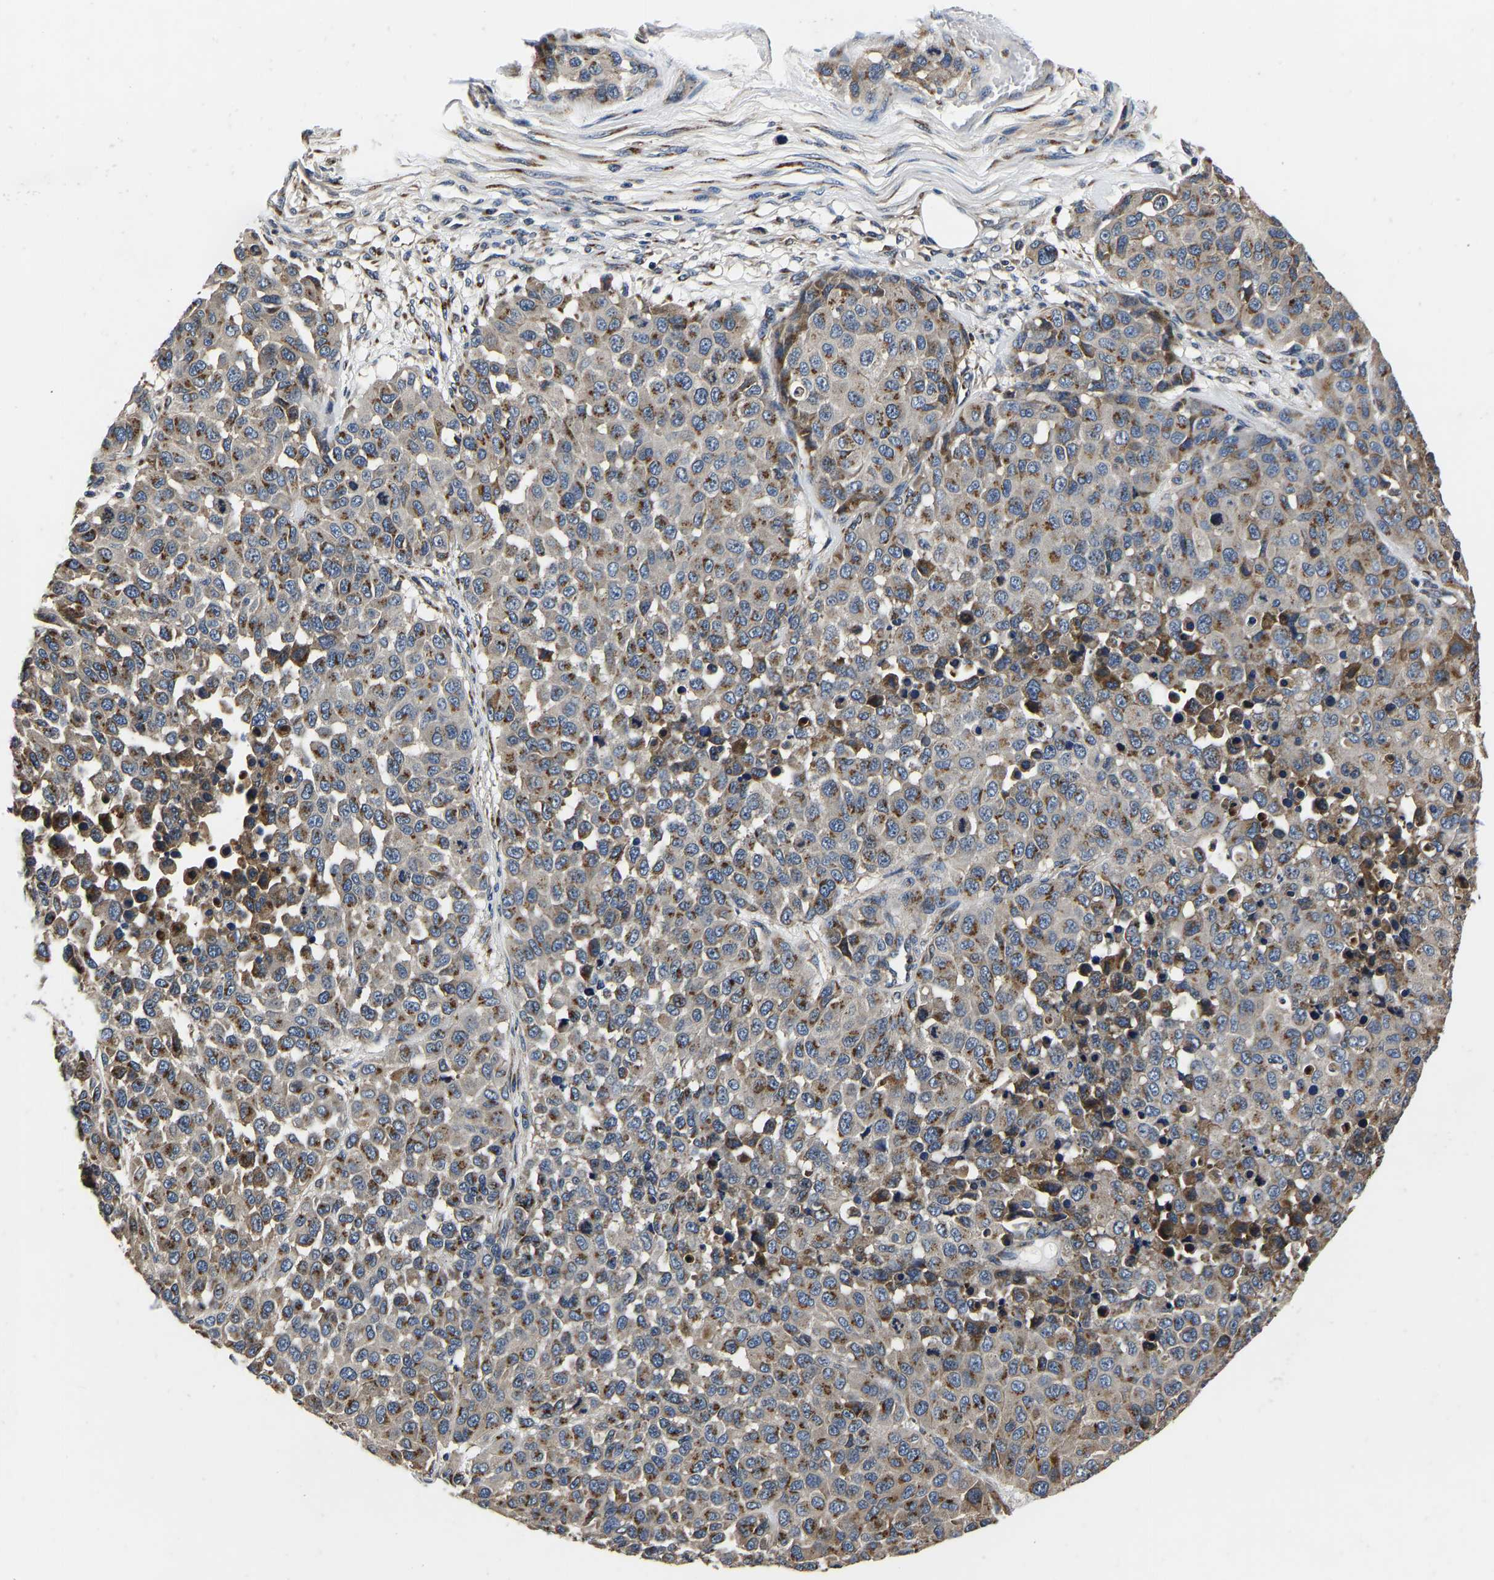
{"staining": {"intensity": "moderate", "quantity": ">75%", "location": "cytoplasmic/membranous"}, "tissue": "melanoma", "cell_type": "Tumor cells", "image_type": "cancer", "snomed": [{"axis": "morphology", "description": "Malignant melanoma, NOS"}, {"axis": "topography", "description": "Skin"}], "caption": "Immunohistochemistry (IHC) micrograph of neoplastic tissue: malignant melanoma stained using immunohistochemistry (IHC) shows medium levels of moderate protein expression localized specifically in the cytoplasmic/membranous of tumor cells, appearing as a cytoplasmic/membranous brown color.", "gene": "RABAC1", "patient": {"sex": "male", "age": 62}}